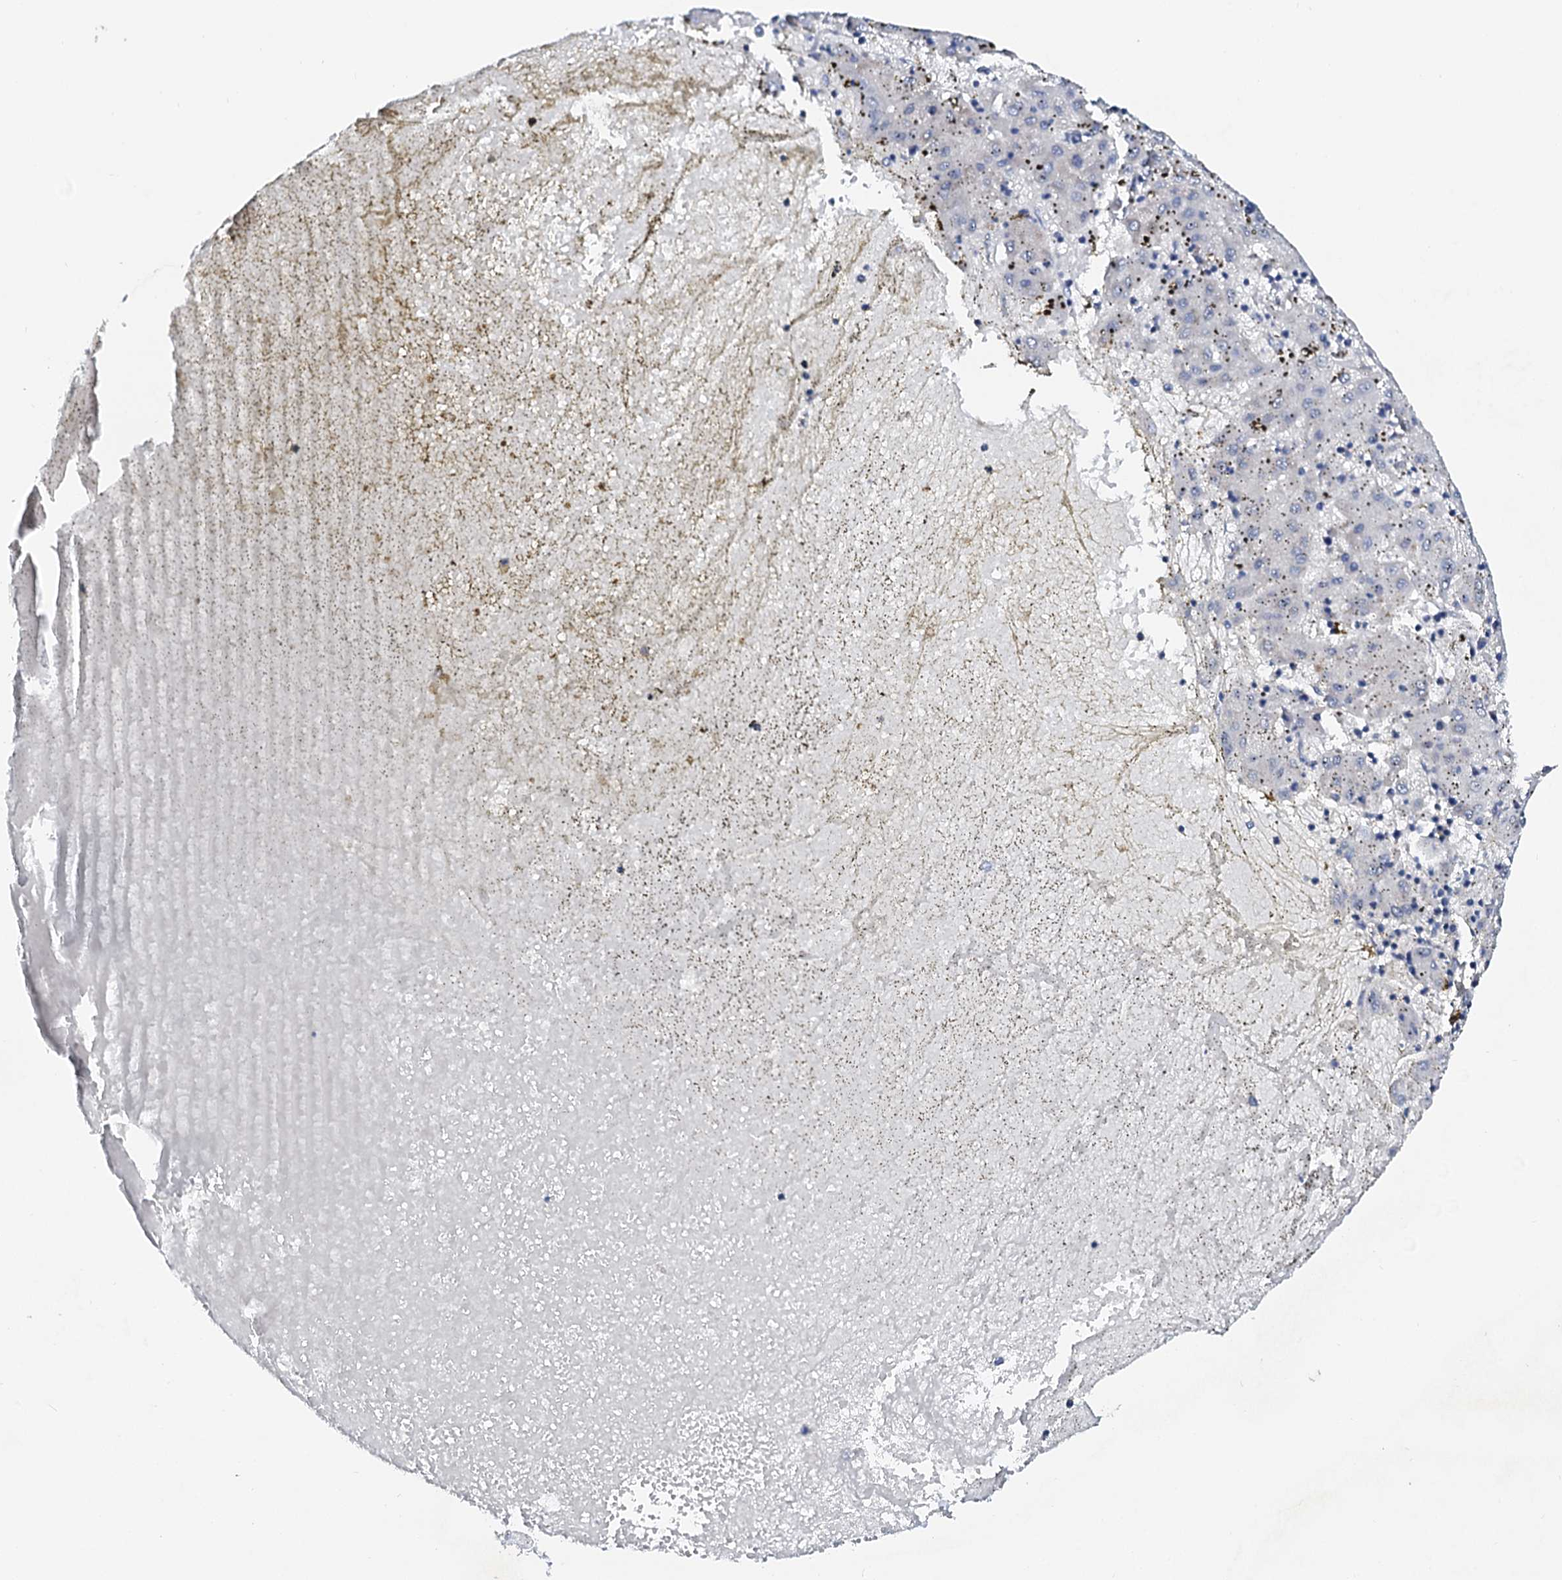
{"staining": {"intensity": "negative", "quantity": "none", "location": "none"}, "tissue": "liver cancer", "cell_type": "Tumor cells", "image_type": "cancer", "snomed": [{"axis": "morphology", "description": "Carcinoma, Hepatocellular, NOS"}, {"axis": "topography", "description": "Liver"}], "caption": "An immunohistochemistry (IHC) photomicrograph of liver cancer is shown. There is no staining in tumor cells of liver cancer.", "gene": "NUP58", "patient": {"sex": "male", "age": 72}}